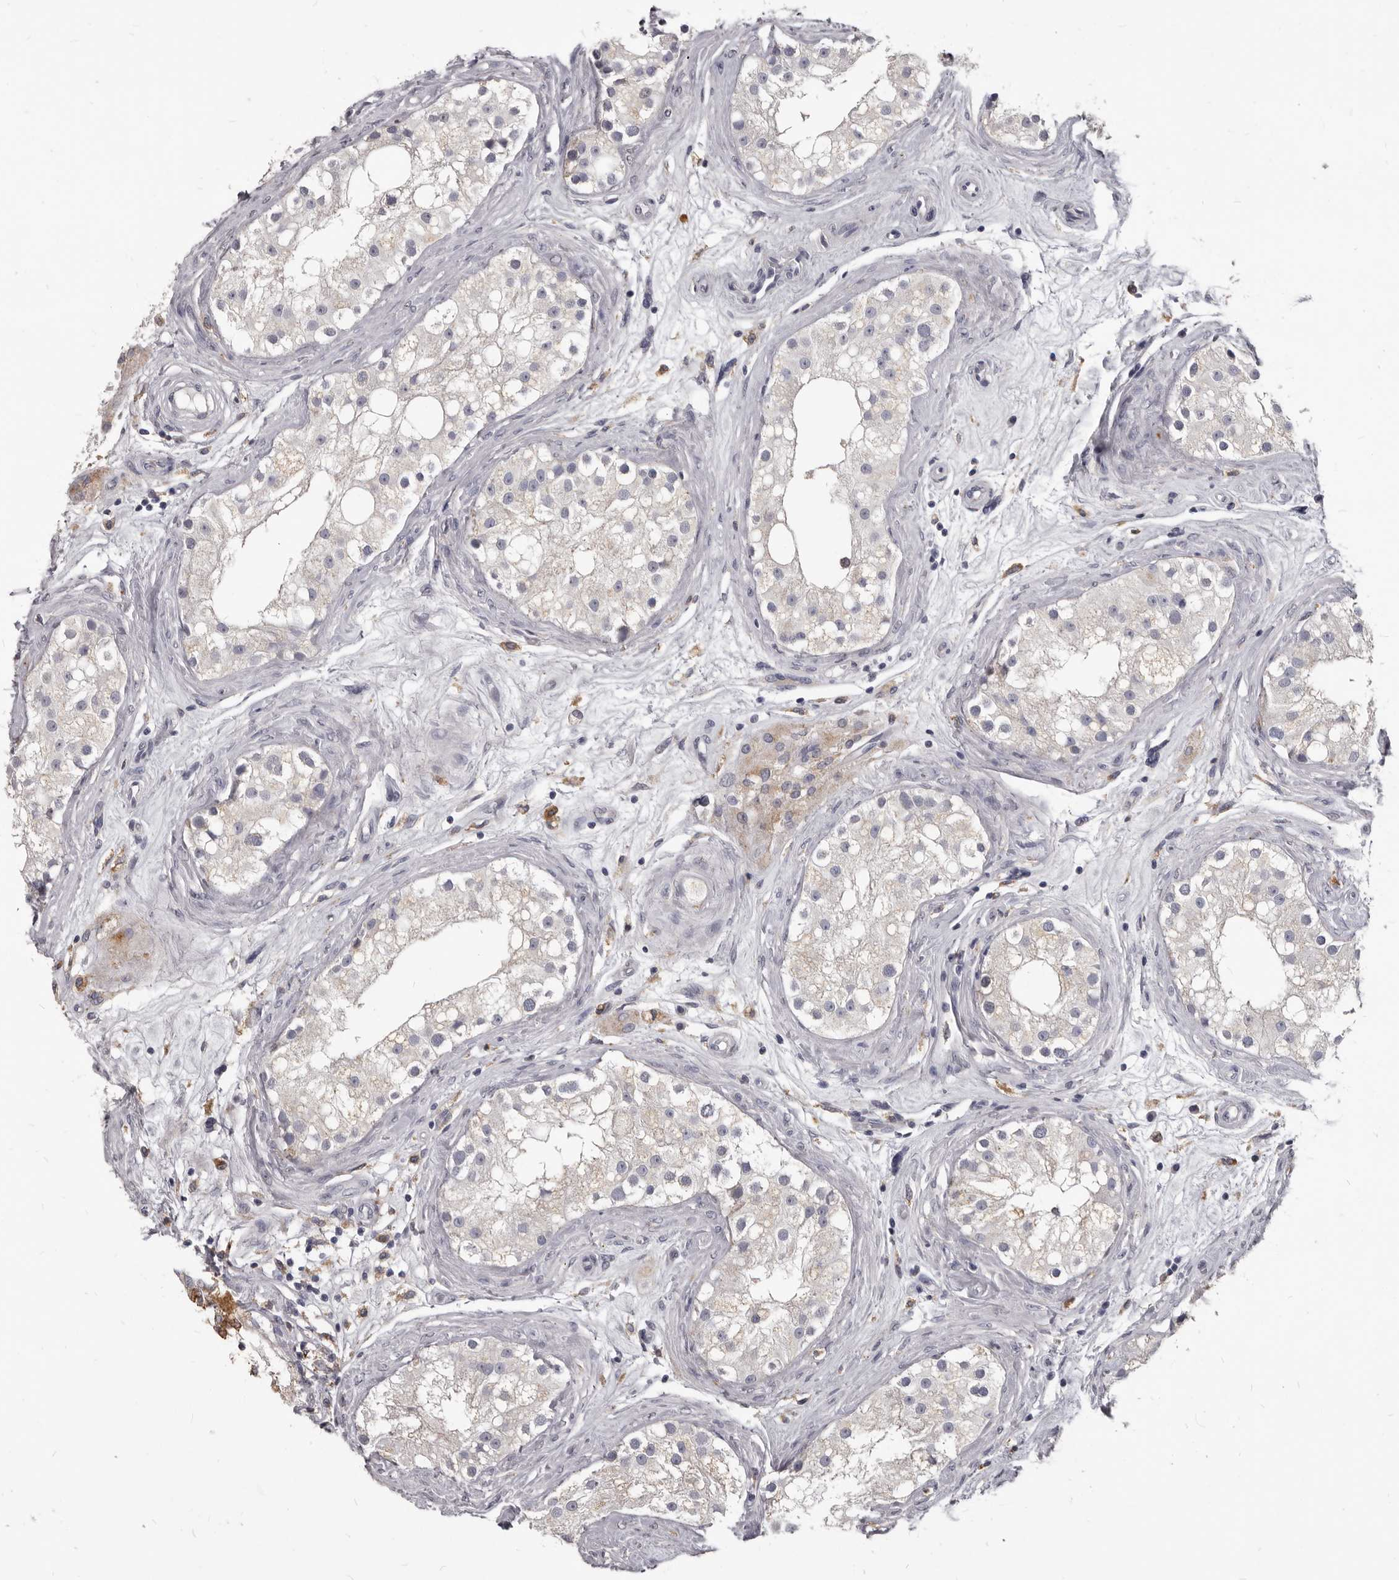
{"staining": {"intensity": "negative", "quantity": "none", "location": "none"}, "tissue": "testis", "cell_type": "Cells in seminiferous ducts", "image_type": "normal", "snomed": [{"axis": "morphology", "description": "Normal tissue, NOS"}, {"axis": "topography", "description": "Testis"}], "caption": "A photomicrograph of testis stained for a protein displays no brown staining in cells in seminiferous ducts.", "gene": "PI4K2A", "patient": {"sex": "male", "age": 84}}